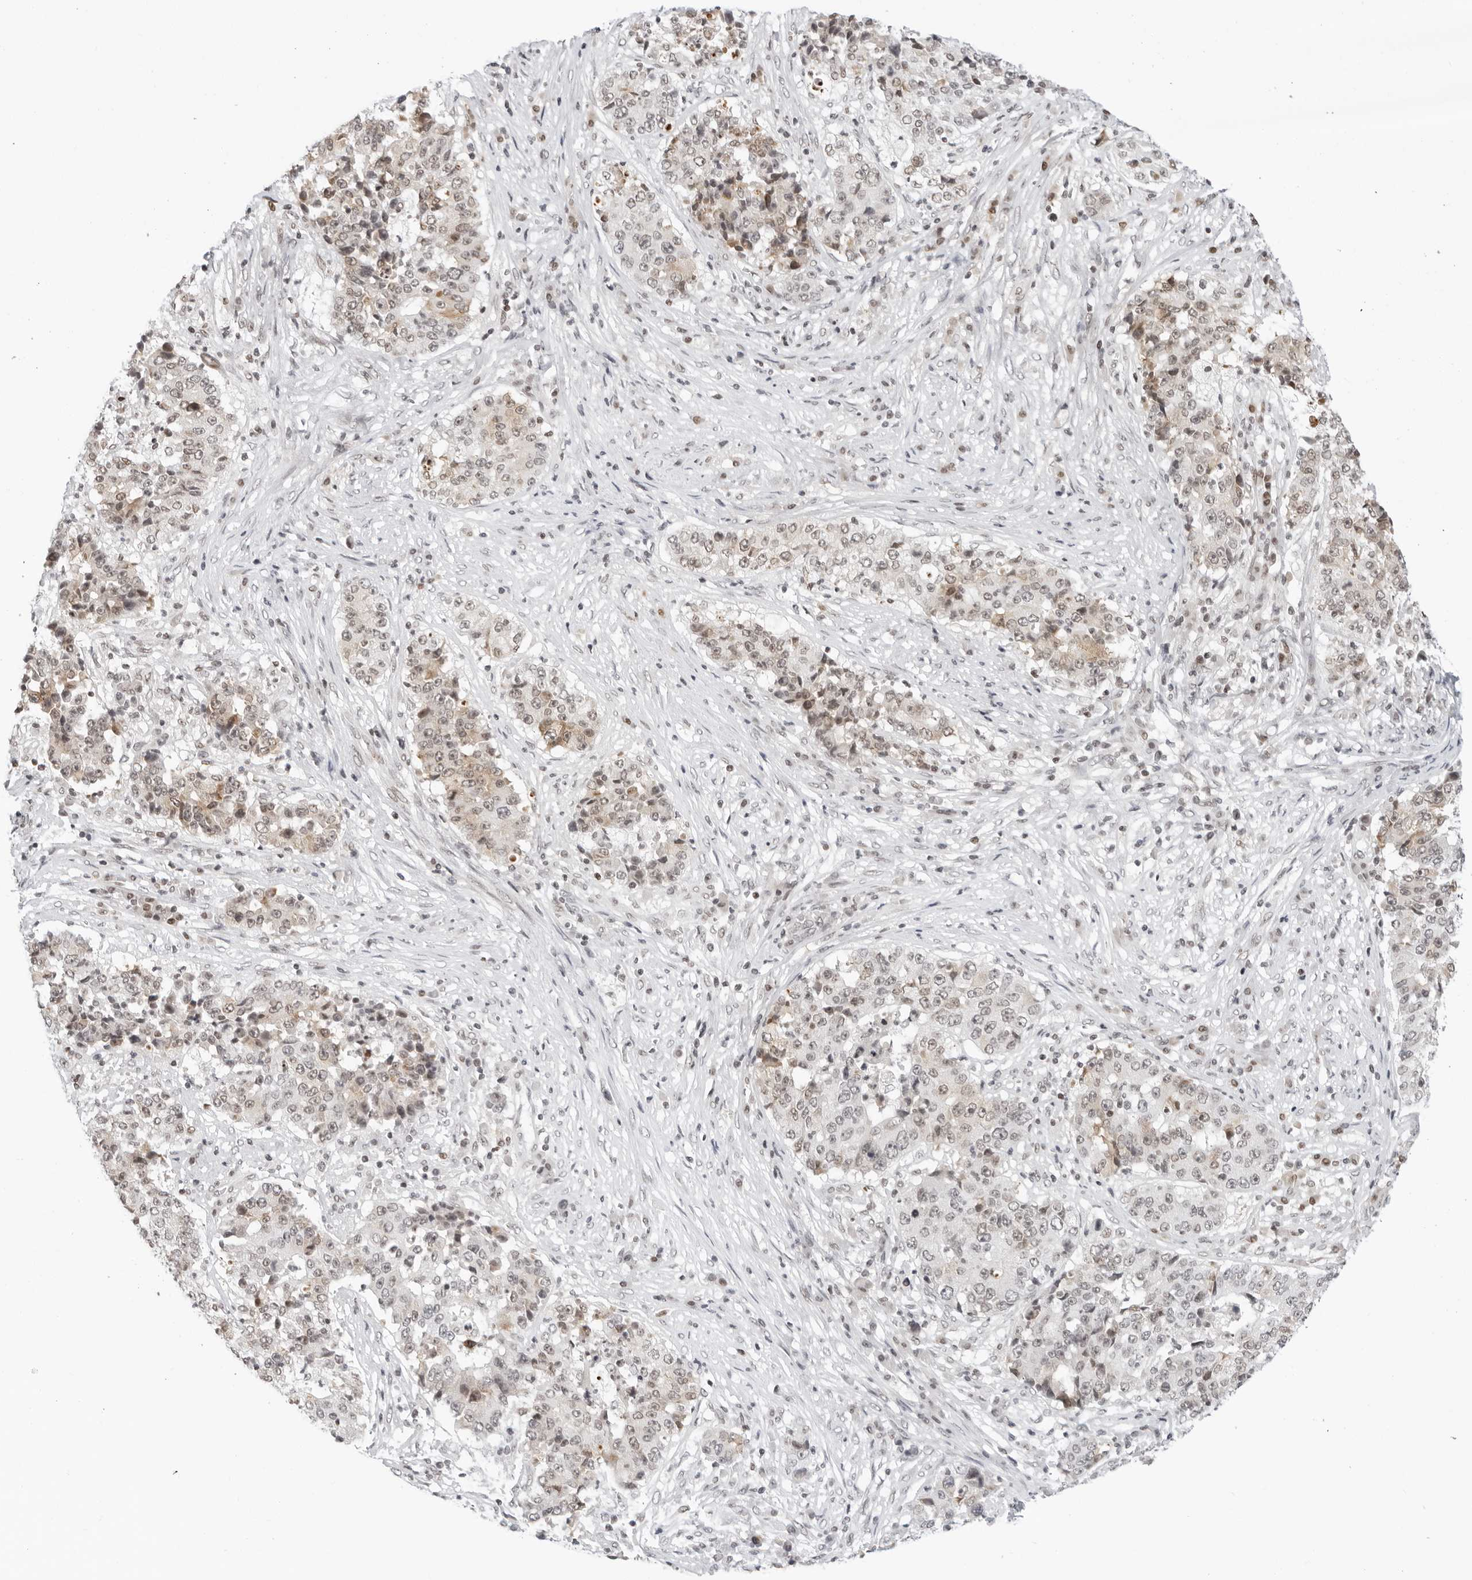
{"staining": {"intensity": "weak", "quantity": "25%-75%", "location": "nuclear"}, "tissue": "stomach cancer", "cell_type": "Tumor cells", "image_type": "cancer", "snomed": [{"axis": "morphology", "description": "Adenocarcinoma, NOS"}, {"axis": "topography", "description": "Stomach"}], "caption": "This histopathology image reveals immunohistochemistry (IHC) staining of stomach adenocarcinoma, with low weak nuclear positivity in approximately 25%-75% of tumor cells.", "gene": "MSH6", "patient": {"sex": "male", "age": 59}}